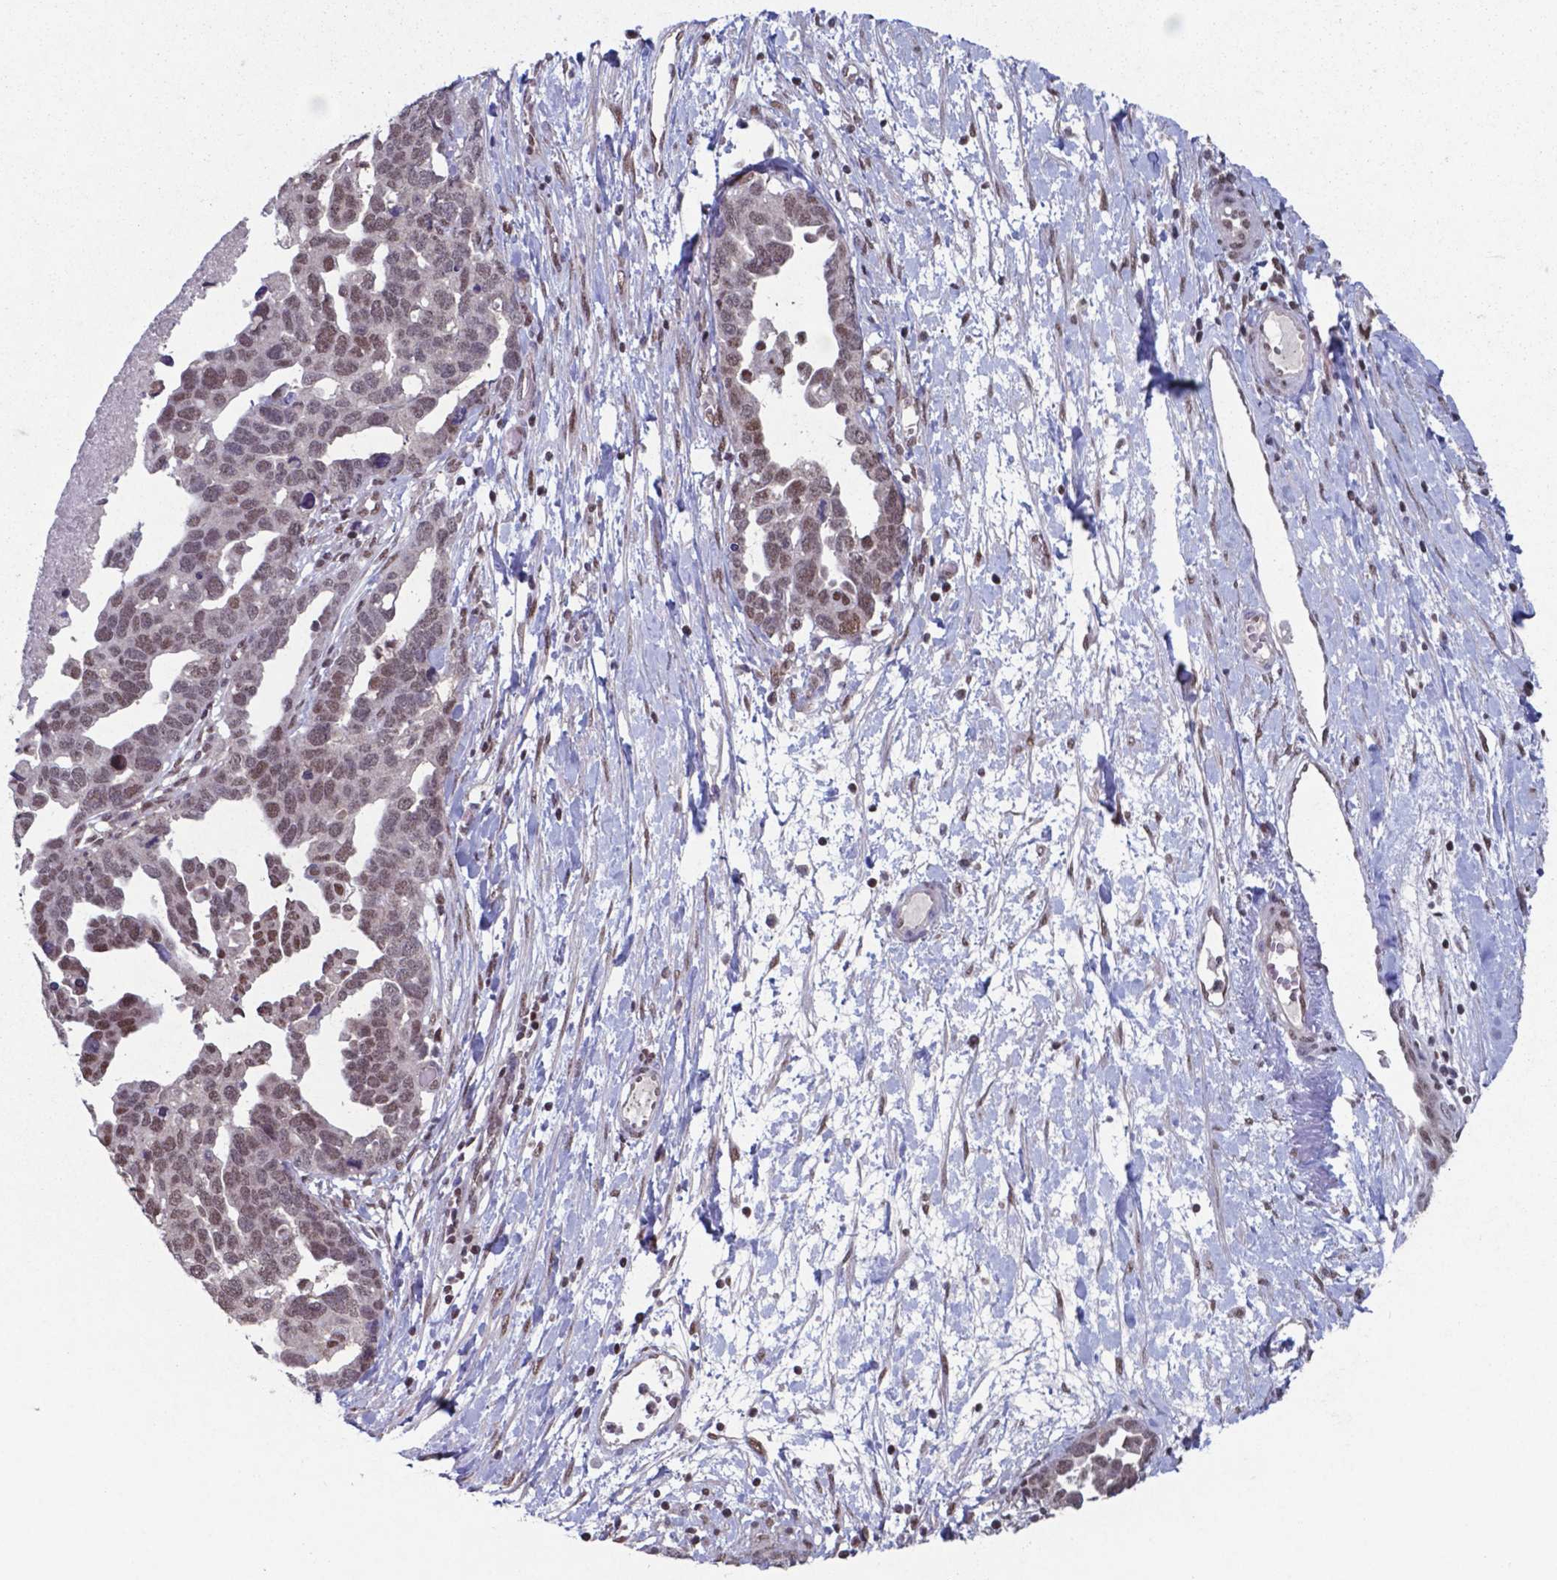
{"staining": {"intensity": "moderate", "quantity": ">75%", "location": "nuclear"}, "tissue": "ovarian cancer", "cell_type": "Tumor cells", "image_type": "cancer", "snomed": [{"axis": "morphology", "description": "Cystadenocarcinoma, serous, NOS"}, {"axis": "topography", "description": "Ovary"}], "caption": "Brown immunohistochemical staining in human ovarian cancer (serous cystadenocarcinoma) reveals moderate nuclear expression in about >75% of tumor cells.", "gene": "UBA1", "patient": {"sex": "female", "age": 54}}